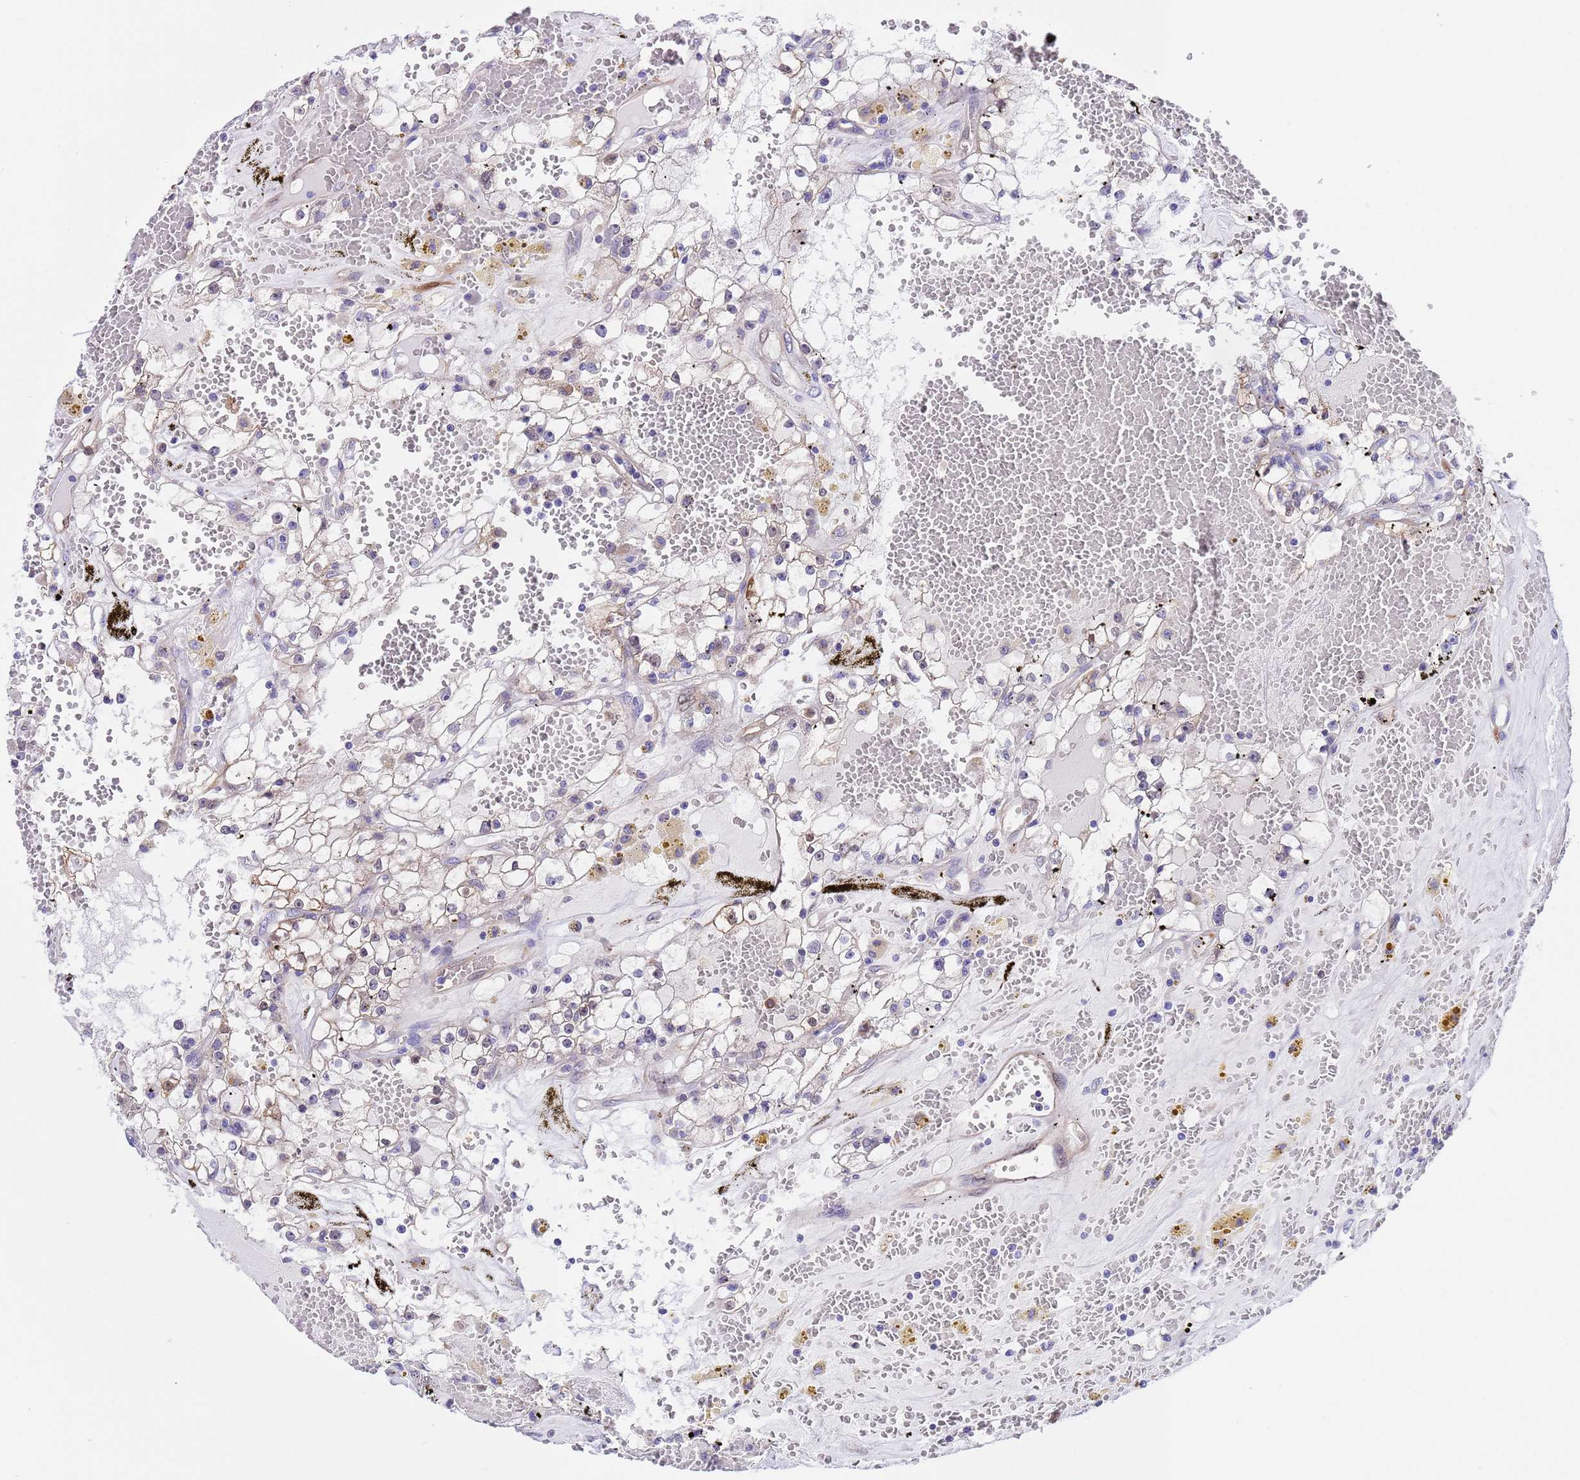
{"staining": {"intensity": "negative", "quantity": "none", "location": "none"}, "tissue": "renal cancer", "cell_type": "Tumor cells", "image_type": "cancer", "snomed": [{"axis": "morphology", "description": "Adenocarcinoma, NOS"}, {"axis": "topography", "description": "Kidney"}], "caption": "DAB (3,3'-diaminobenzidine) immunohistochemical staining of human adenocarcinoma (renal) demonstrates no significant expression in tumor cells.", "gene": "C6orf47", "patient": {"sex": "male", "age": 56}}